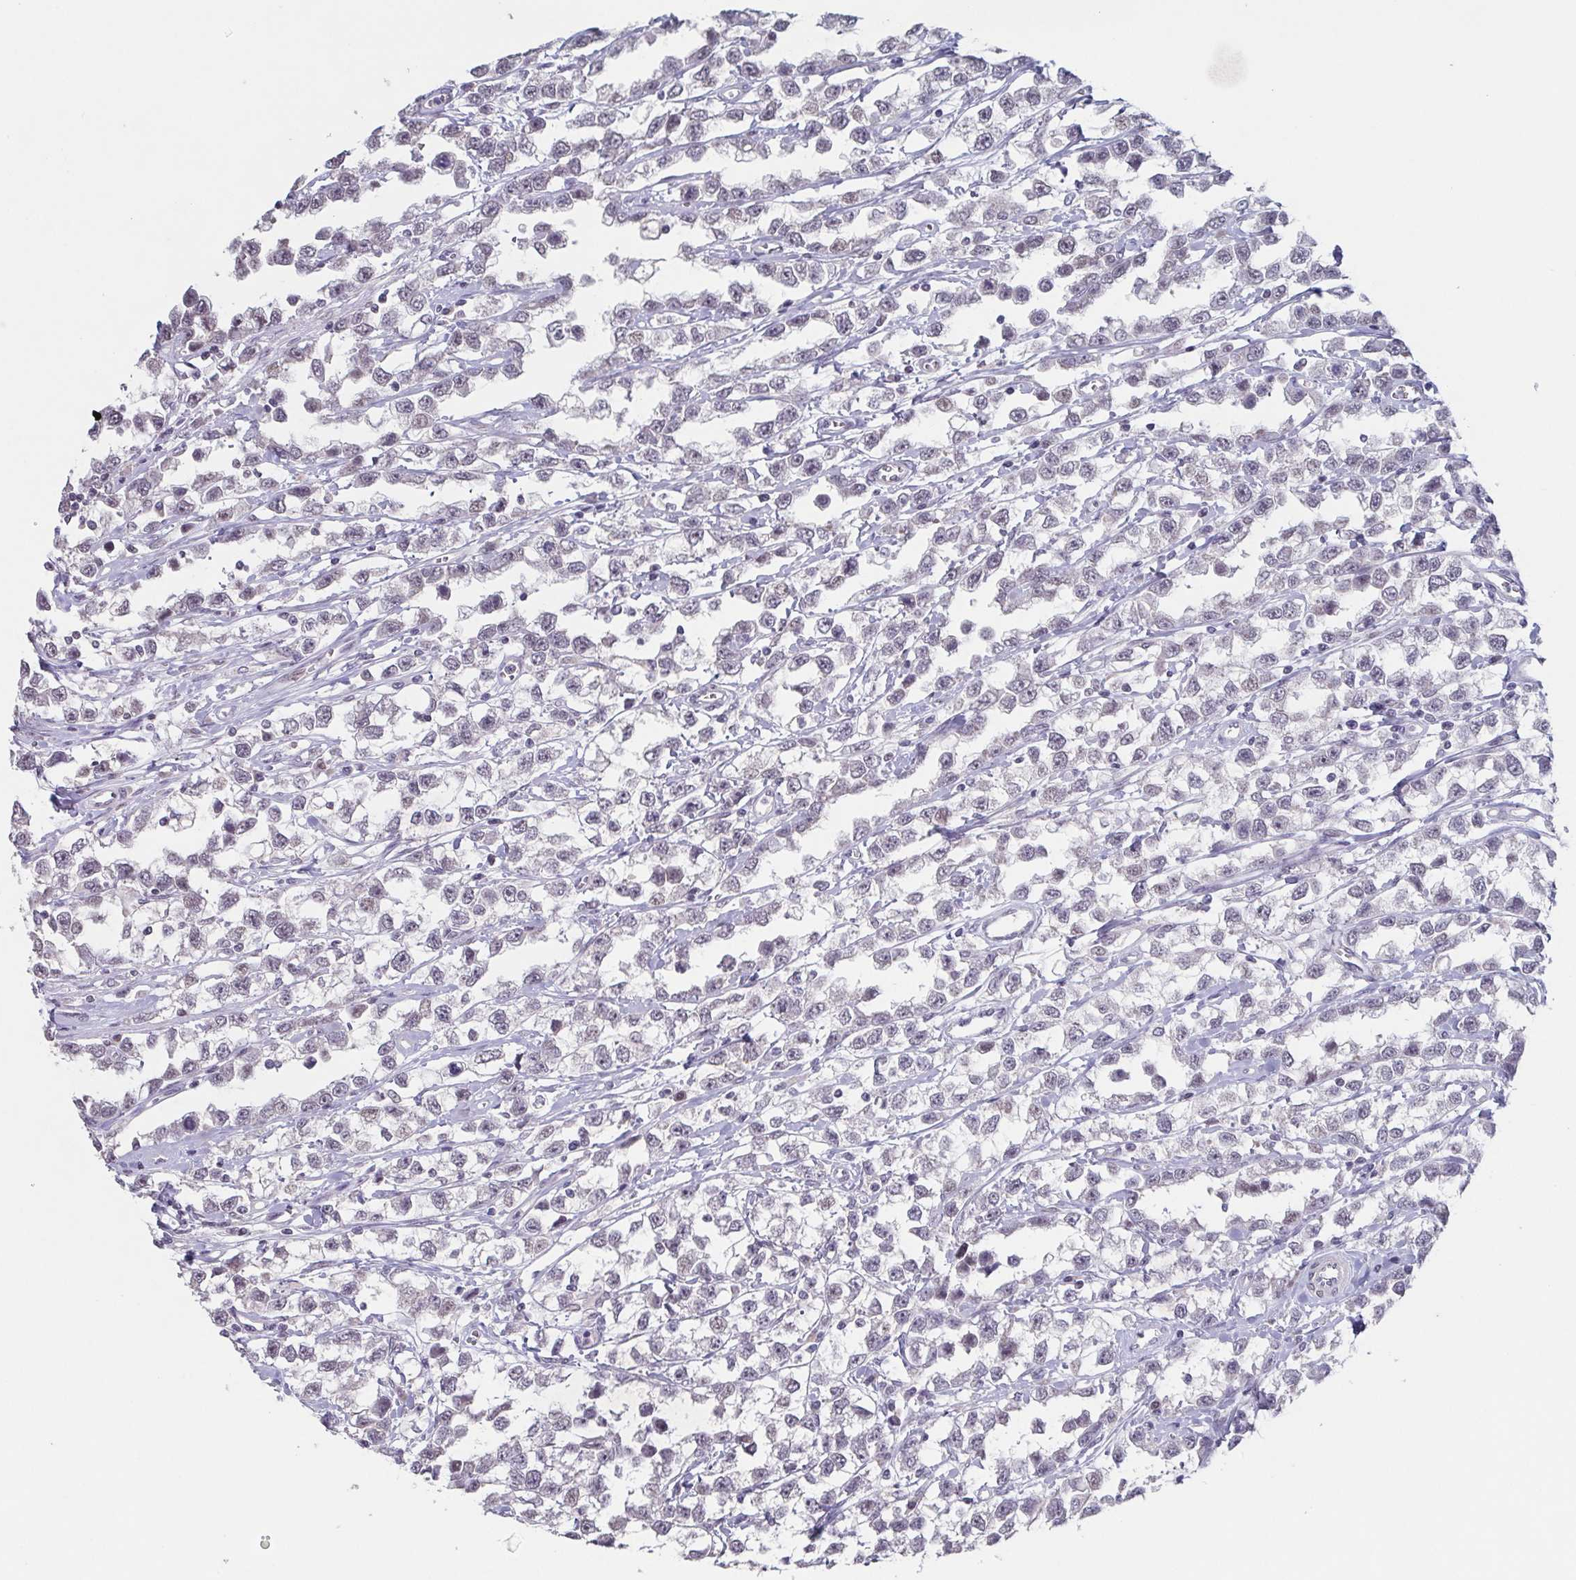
{"staining": {"intensity": "negative", "quantity": "none", "location": "none"}, "tissue": "testis cancer", "cell_type": "Tumor cells", "image_type": "cancer", "snomed": [{"axis": "morphology", "description": "Seminoma, NOS"}, {"axis": "topography", "description": "Testis"}], "caption": "IHC micrograph of seminoma (testis) stained for a protein (brown), which exhibits no positivity in tumor cells.", "gene": "GHRL", "patient": {"sex": "male", "age": 34}}